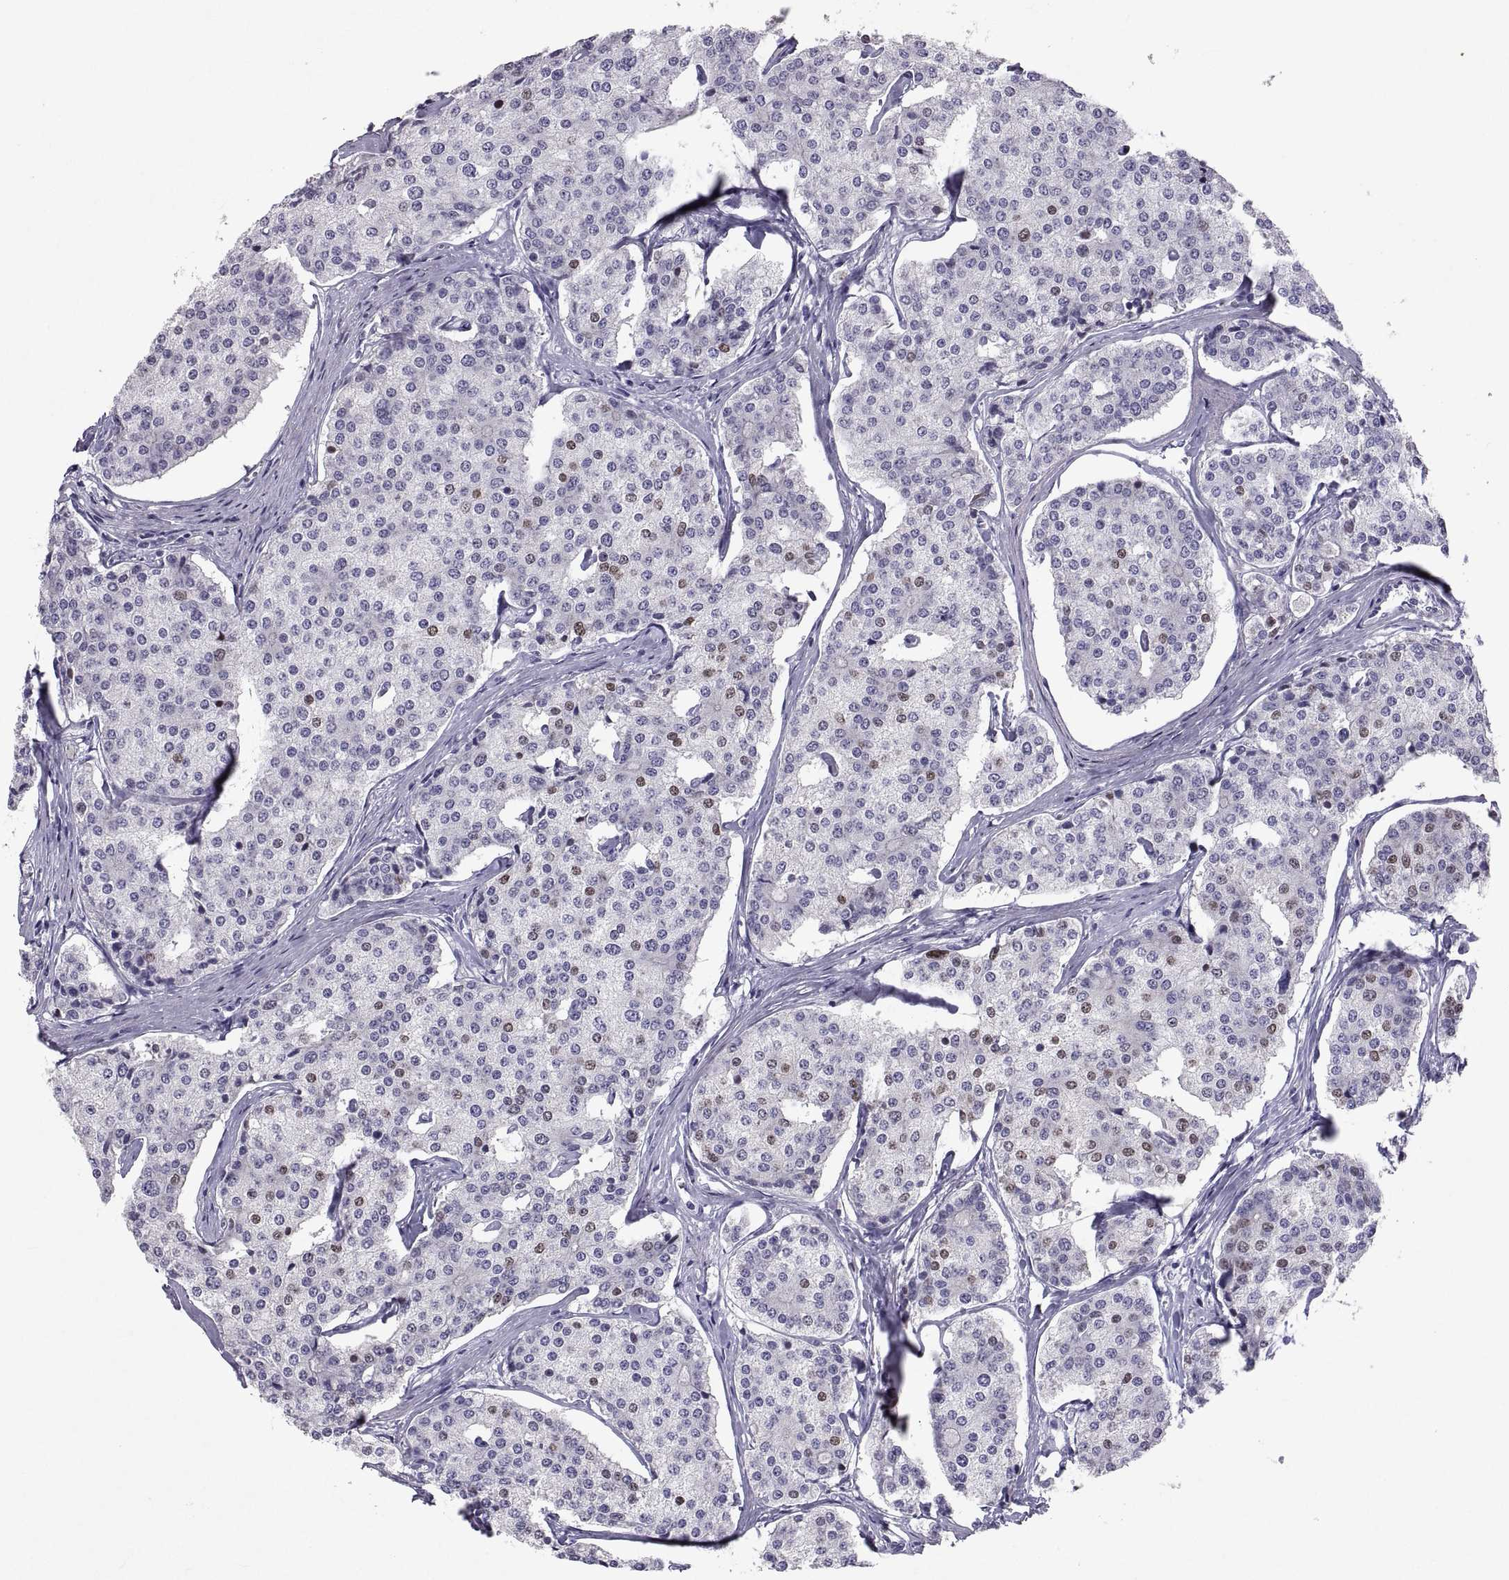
{"staining": {"intensity": "weak", "quantity": "<25%", "location": "nuclear"}, "tissue": "carcinoid", "cell_type": "Tumor cells", "image_type": "cancer", "snomed": [{"axis": "morphology", "description": "Carcinoid, malignant, NOS"}, {"axis": "topography", "description": "Small intestine"}], "caption": "The immunohistochemistry (IHC) photomicrograph has no significant staining in tumor cells of carcinoid (malignant) tissue.", "gene": "SOX21", "patient": {"sex": "female", "age": 65}}